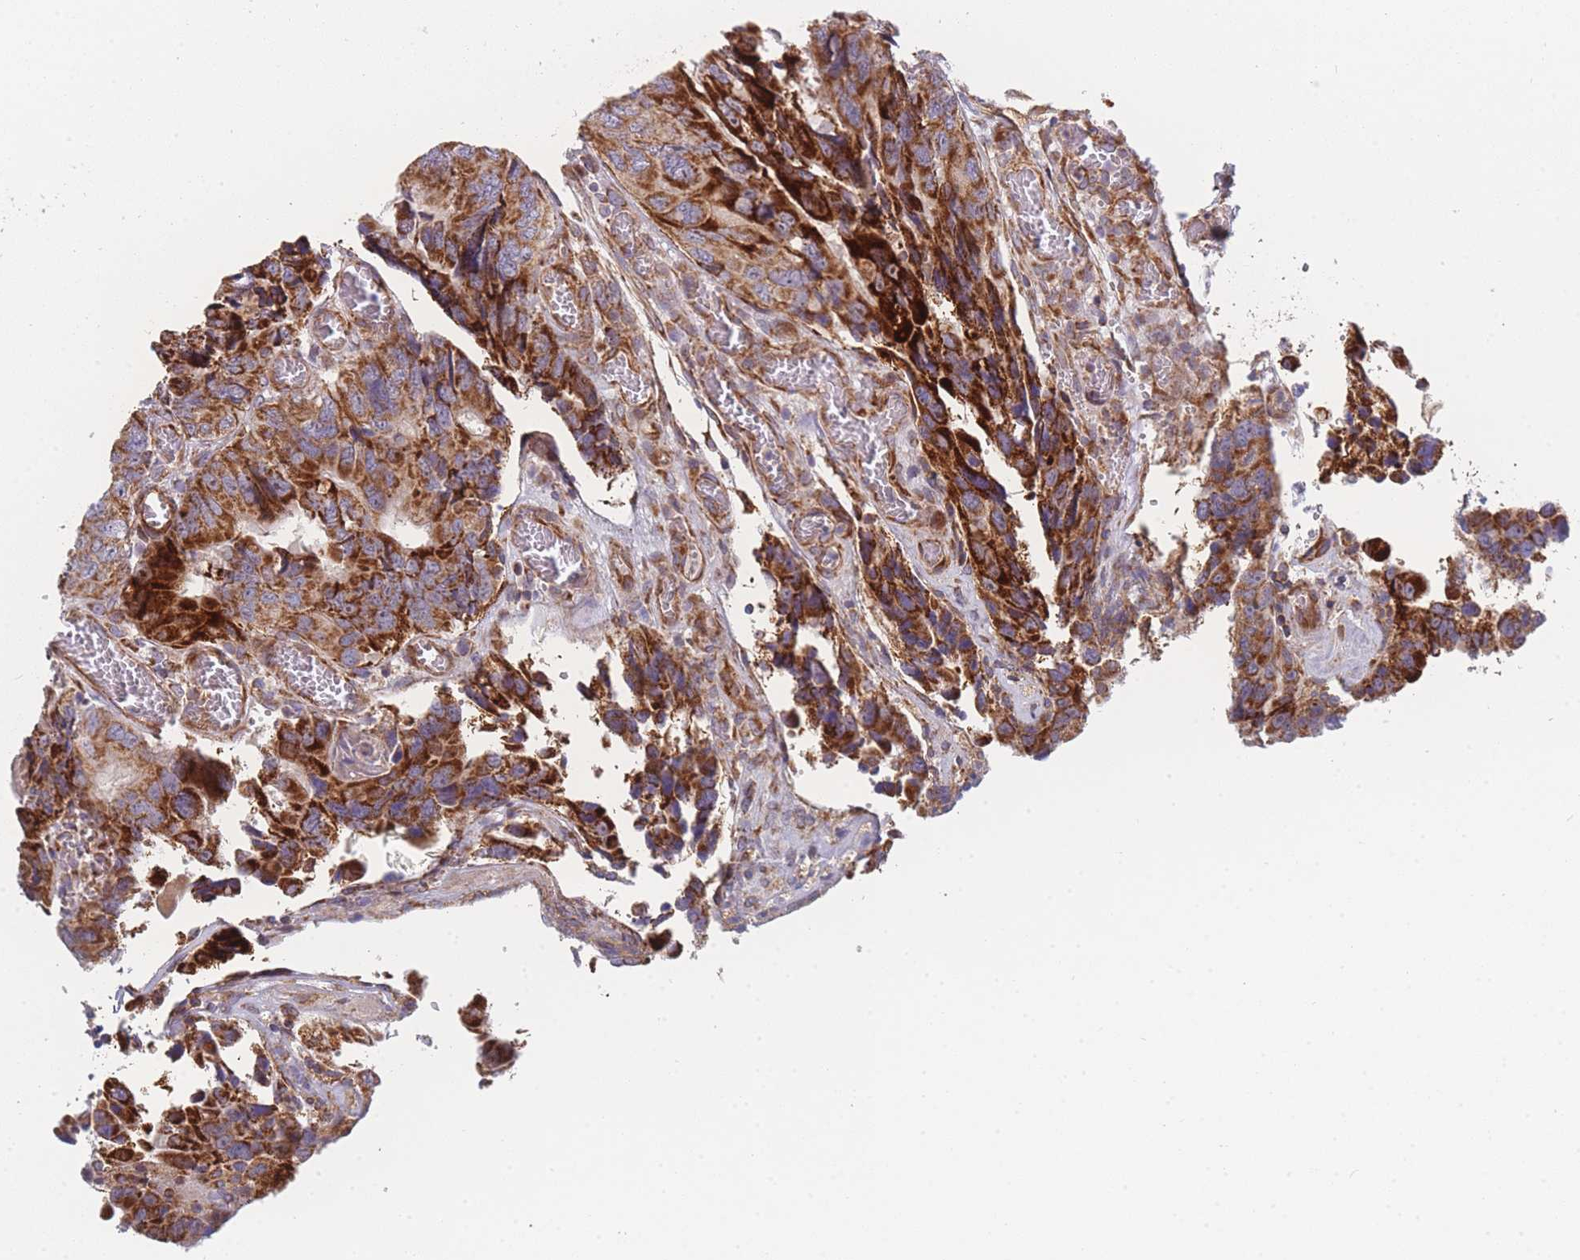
{"staining": {"intensity": "strong", "quantity": ">75%", "location": "cytoplasmic/membranous"}, "tissue": "colorectal cancer", "cell_type": "Tumor cells", "image_type": "cancer", "snomed": [{"axis": "morphology", "description": "Adenocarcinoma, NOS"}, {"axis": "topography", "description": "Colon"}], "caption": "Brown immunohistochemical staining in human colorectal adenocarcinoma shows strong cytoplasmic/membranous expression in about >75% of tumor cells.", "gene": "MTRES1", "patient": {"sex": "male", "age": 84}}